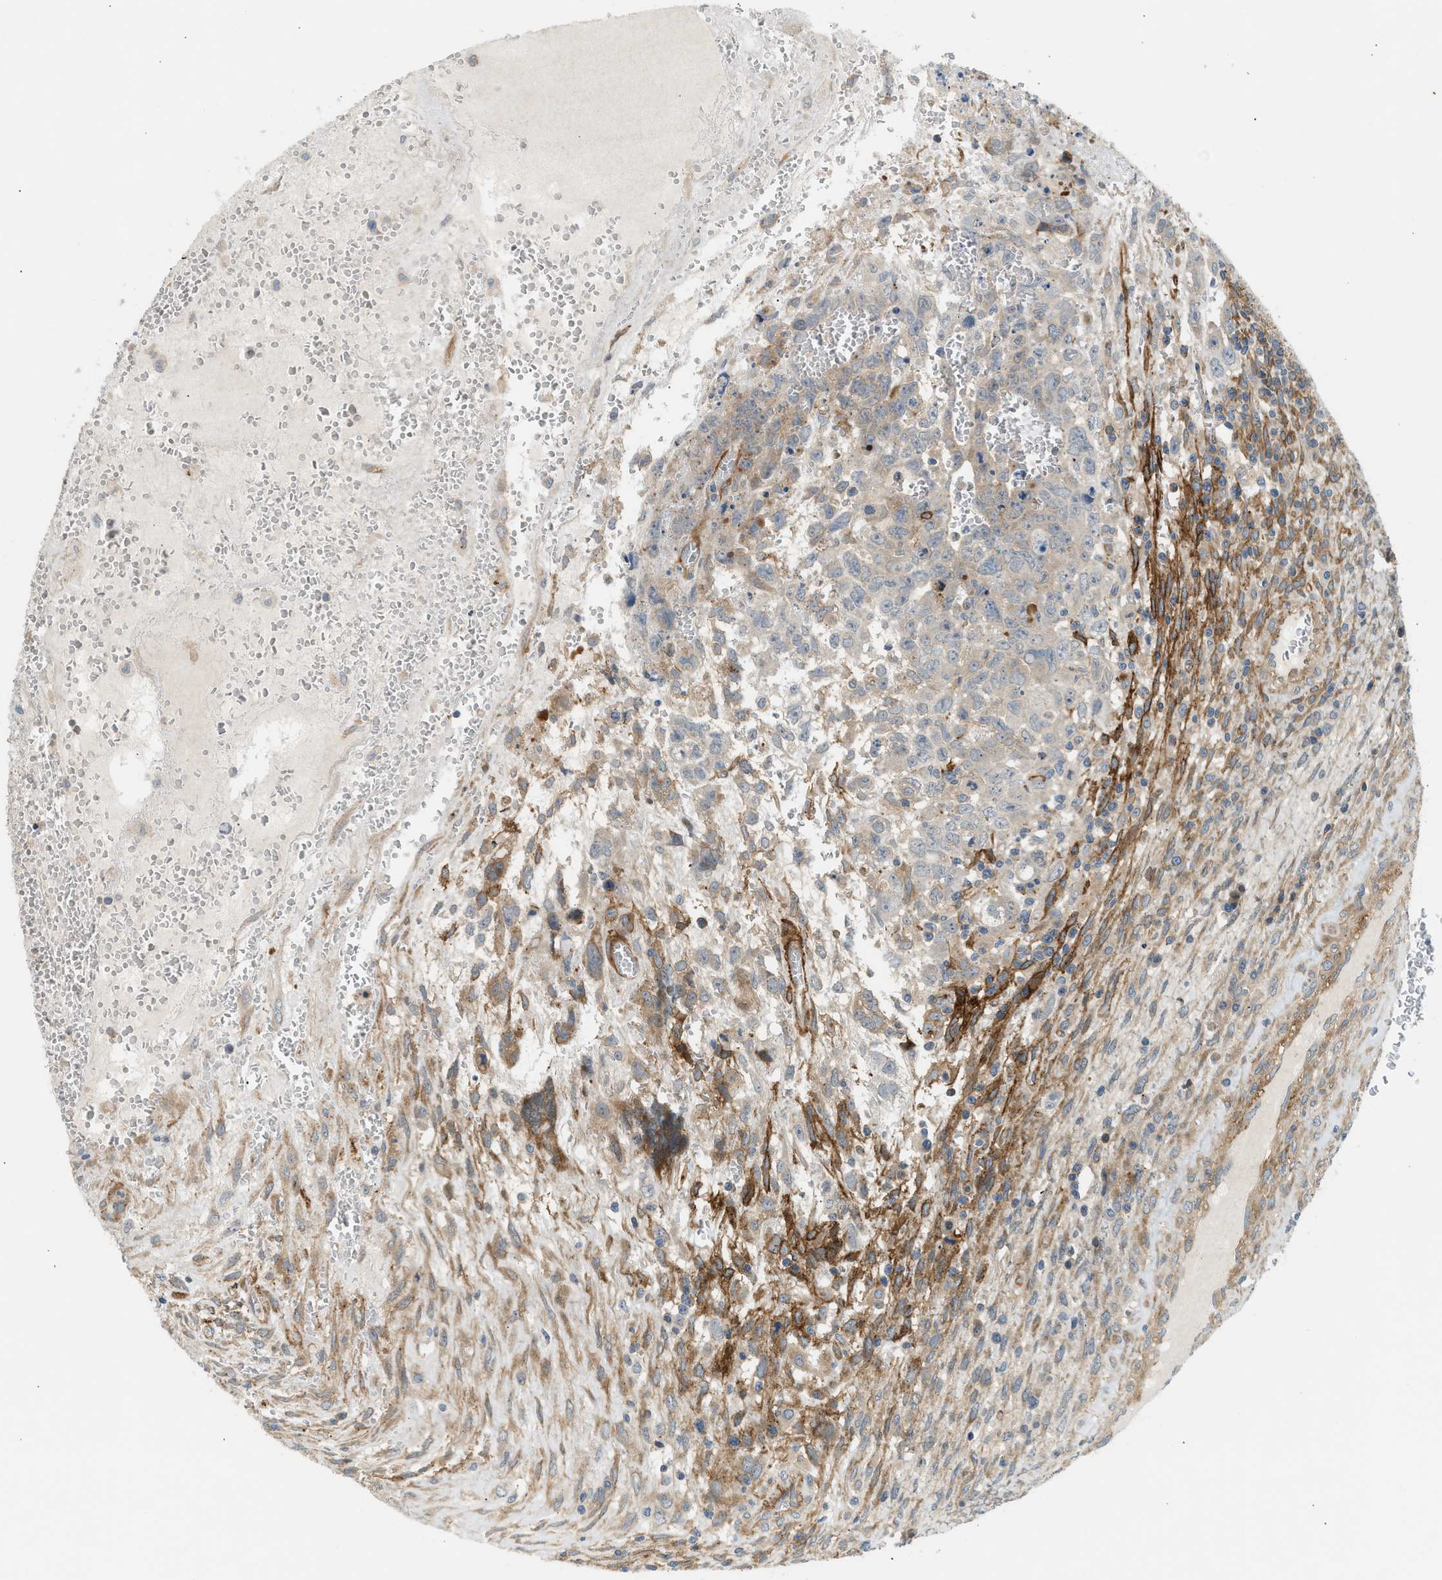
{"staining": {"intensity": "moderate", "quantity": "<25%", "location": "cytoplasmic/membranous"}, "tissue": "testis cancer", "cell_type": "Tumor cells", "image_type": "cancer", "snomed": [{"axis": "morphology", "description": "Carcinoma, Embryonal, NOS"}, {"axis": "topography", "description": "Testis"}], "caption": "Immunohistochemistry (IHC) of human testis cancer (embryonal carcinoma) demonstrates low levels of moderate cytoplasmic/membranous expression in approximately <25% of tumor cells. The staining is performed using DAB brown chromogen to label protein expression. The nuclei are counter-stained blue using hematoxylin.", "gene": "EDNRA", "patient": {"sex": "male", "age": 28}}